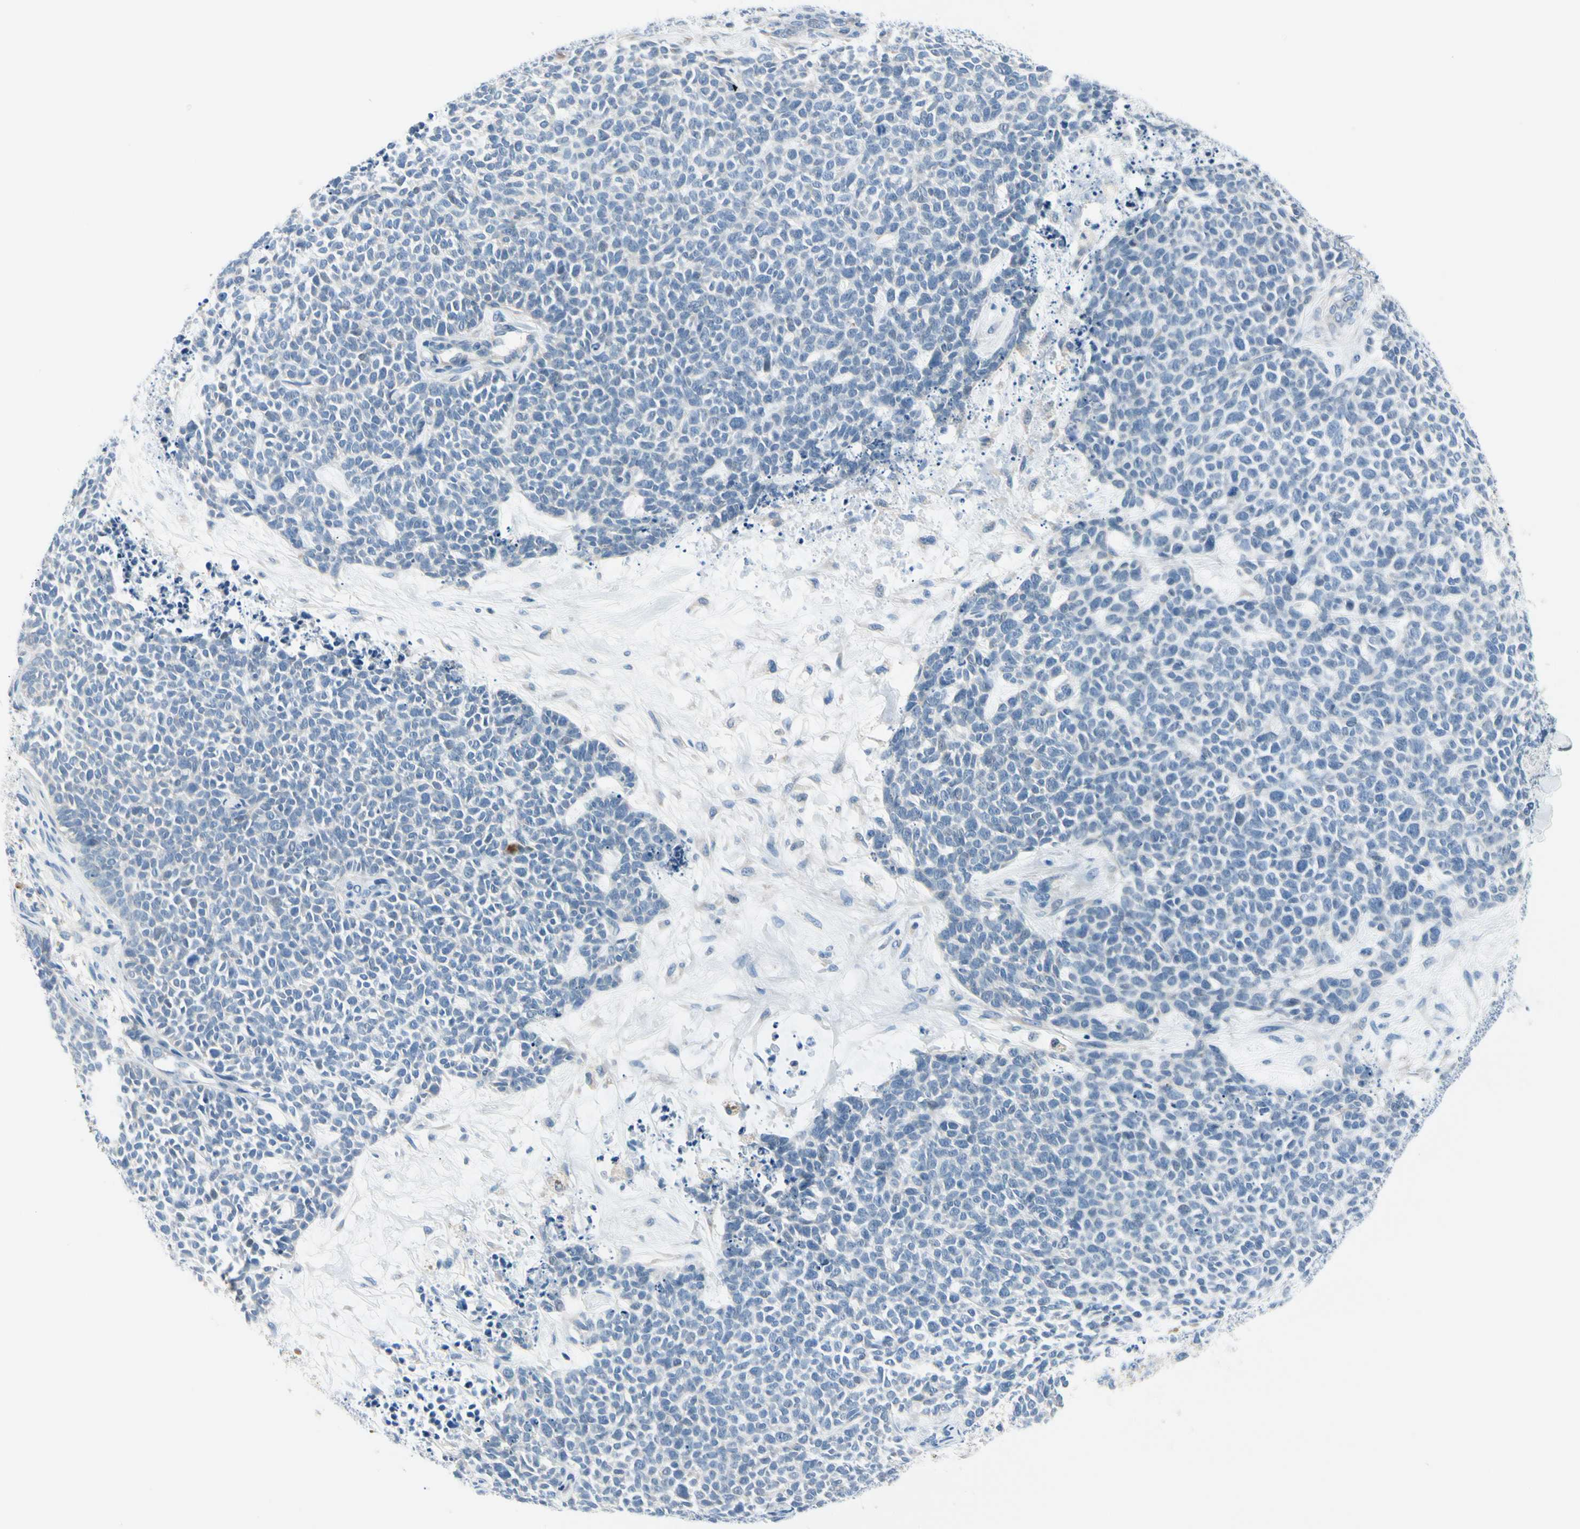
{"staining": {"intensity": "negative", "quantity": "none", "location": "none"}, "tissue": "skin cancer", "cell_type": "Tumor cells", "image_type": "cancer", "snomed": [{"axis": "morphology", "description": "Basal cell carcinoma"}, {"axis": "topography", "description": "Skin"}], "caption": "Photomicrograph shows no significant protein staining in tumor cells of skin cancer (basal cell carcinoma). (DAB immunohistochemistry with hematoxylin counter stain).", "gene": "FCER2", "patient": {"sex": "female", "age": 84}}